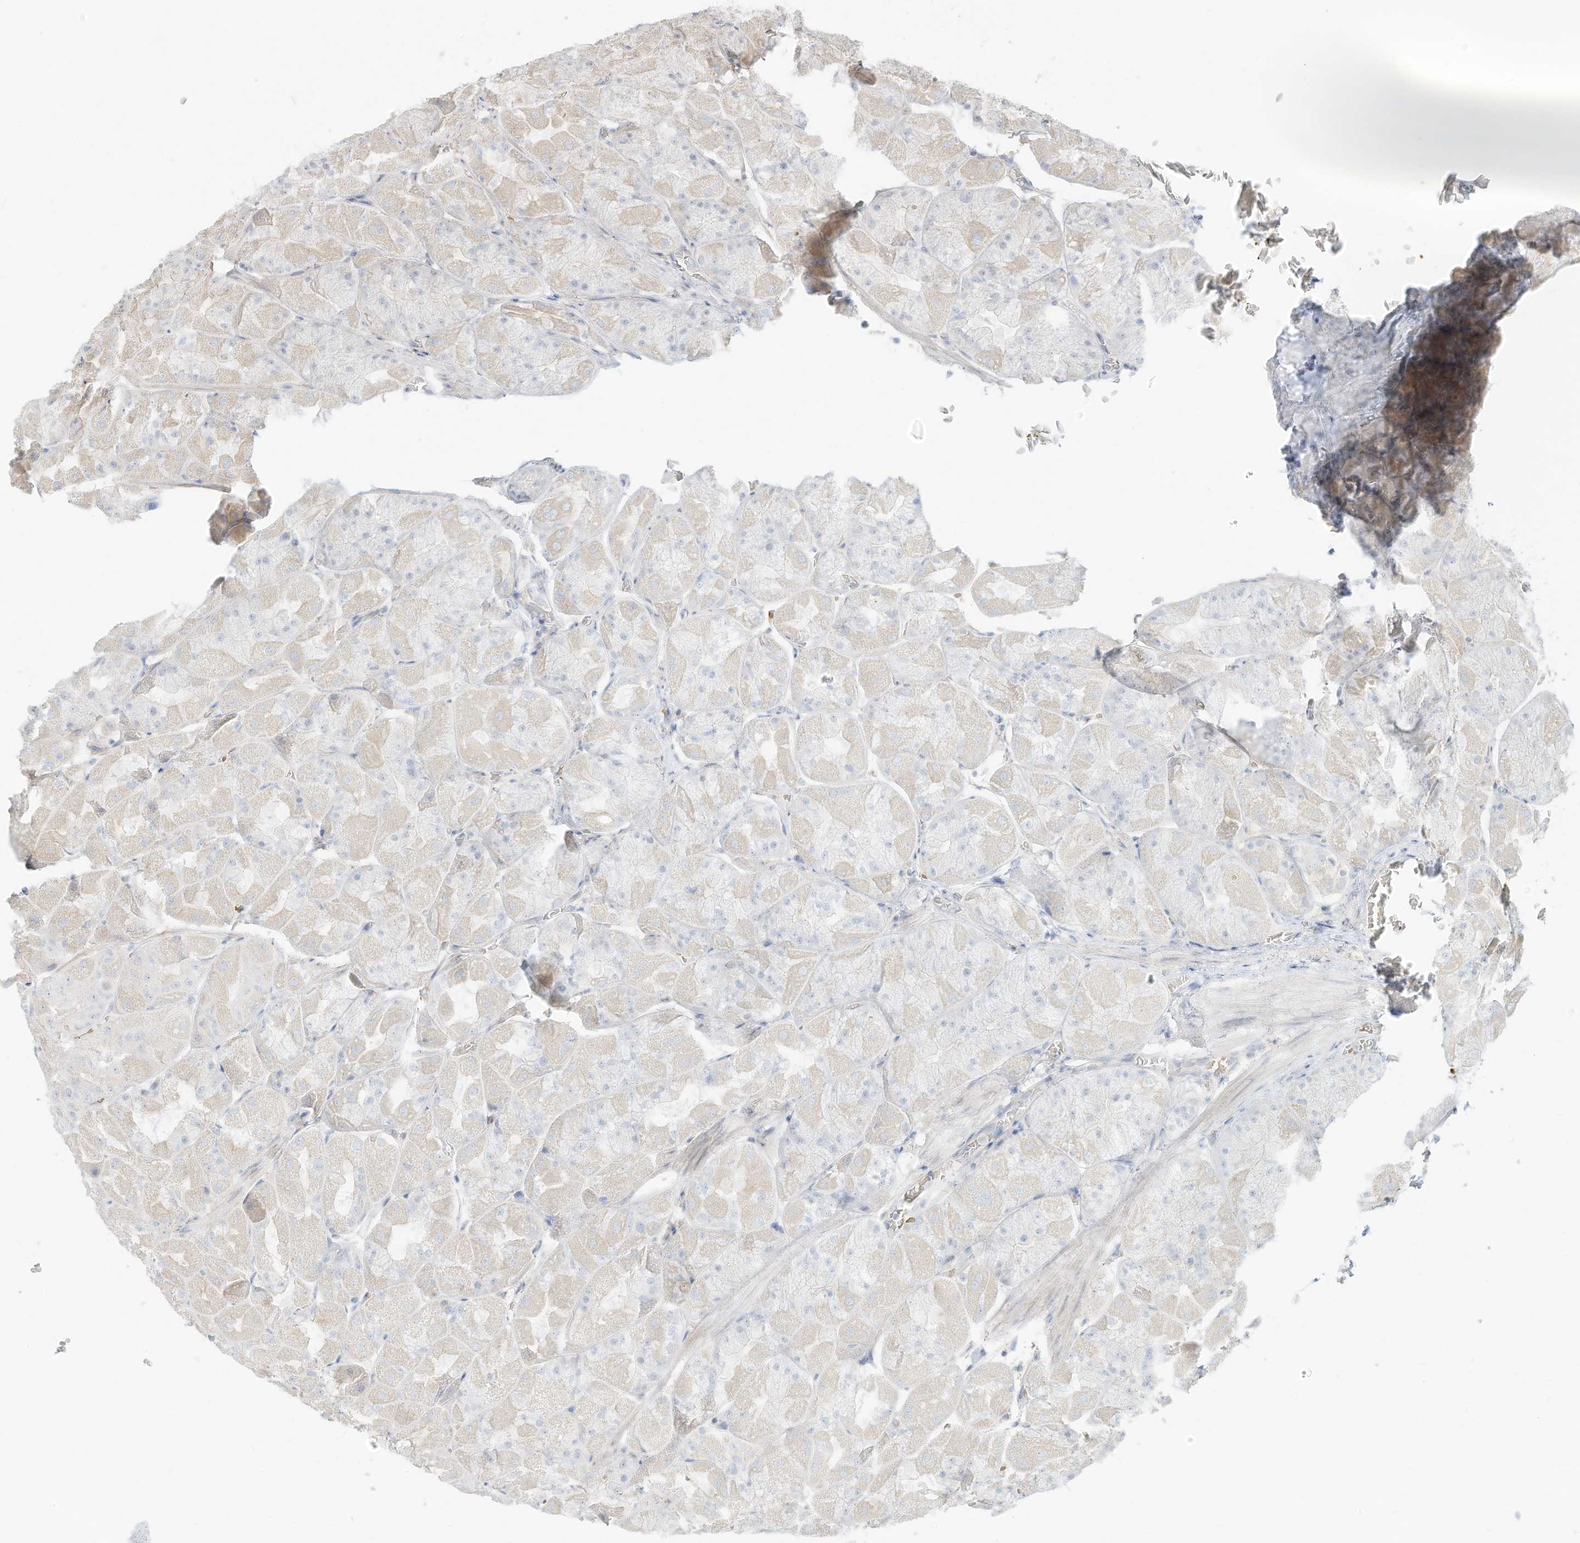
{"staining": {"intensity": "negative", "quantity": "none", "location": "none"}, "tissue": "stomach", "cell_type": "Glandular cells", "image_type": "normal", "snomed": [{"axis": "morphology", "description": "Normal tissue, NOS"}, {"axis": "topography", "description": "Stomach"}], "caption": "Immunohistochemical staining of unremarkable stomach reveals no significant positivity in glandular cells.", "gene": "OFD1", "patient": {"sex": "female", "age": 61}}